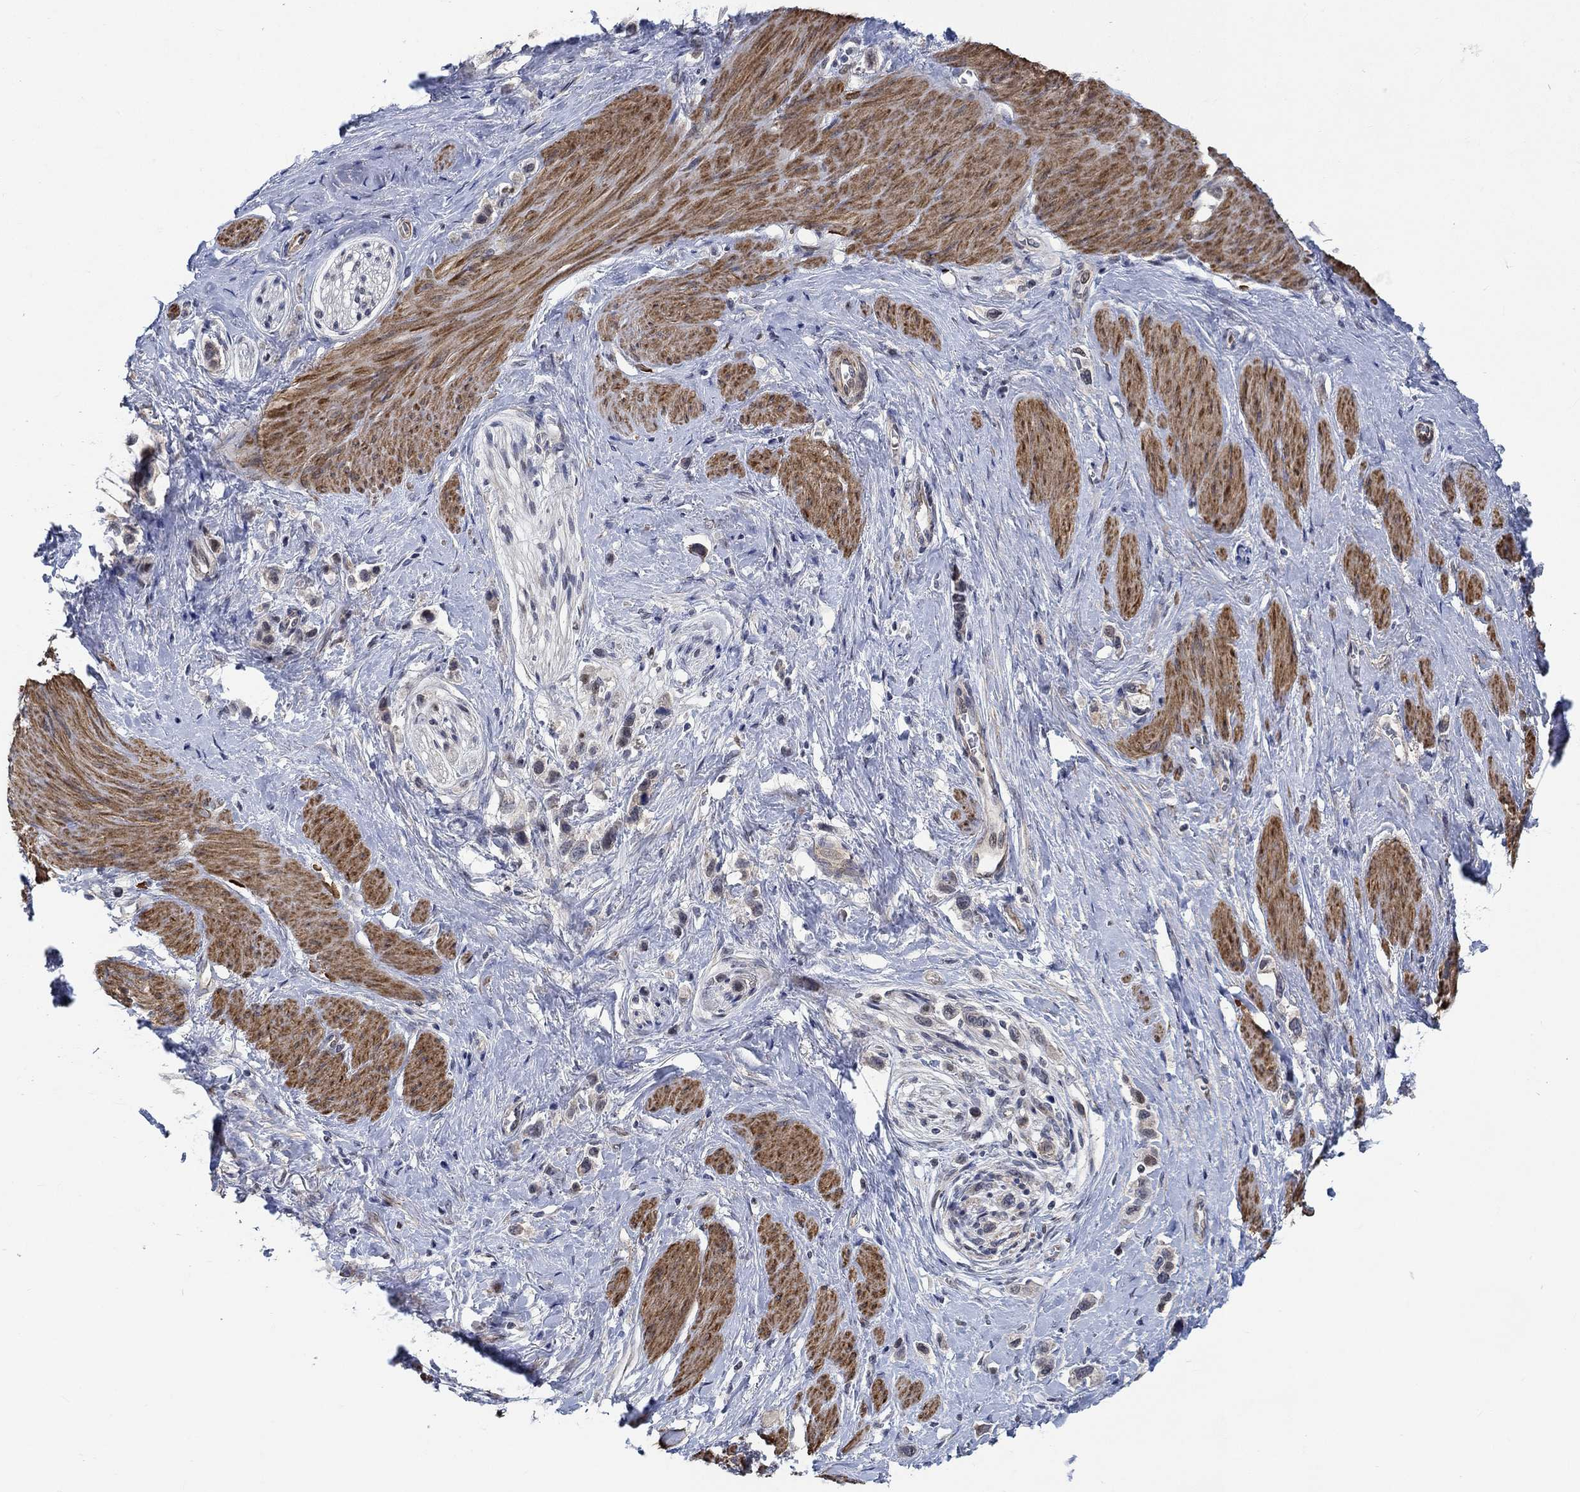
{"staining": {"intensity": "negative", "quantity": "none", "location": "none"}, "tissue": "stomach cancer", "cell_type": "Tumor cells", "image_type": "cancer", "snomed": [{"axis": "morphology", "description": "Normal tissue, NOS"}, {"axis": "morphology", "description": "Adenocarcinoma, NOS"}, {"axis": "morphology", "description": "Adenocarcinoma, High grade"}, {"axis": "topography", "description": "Stomach, upper"}, {"axis": "topography", "description": "Stomach"}], "caption": "Immunohistochemical staining of stomach cancer displays no significant positivity in tumor cells.", "gene": "KCNH8", "patient": {"sex": "female", "age": 65}}